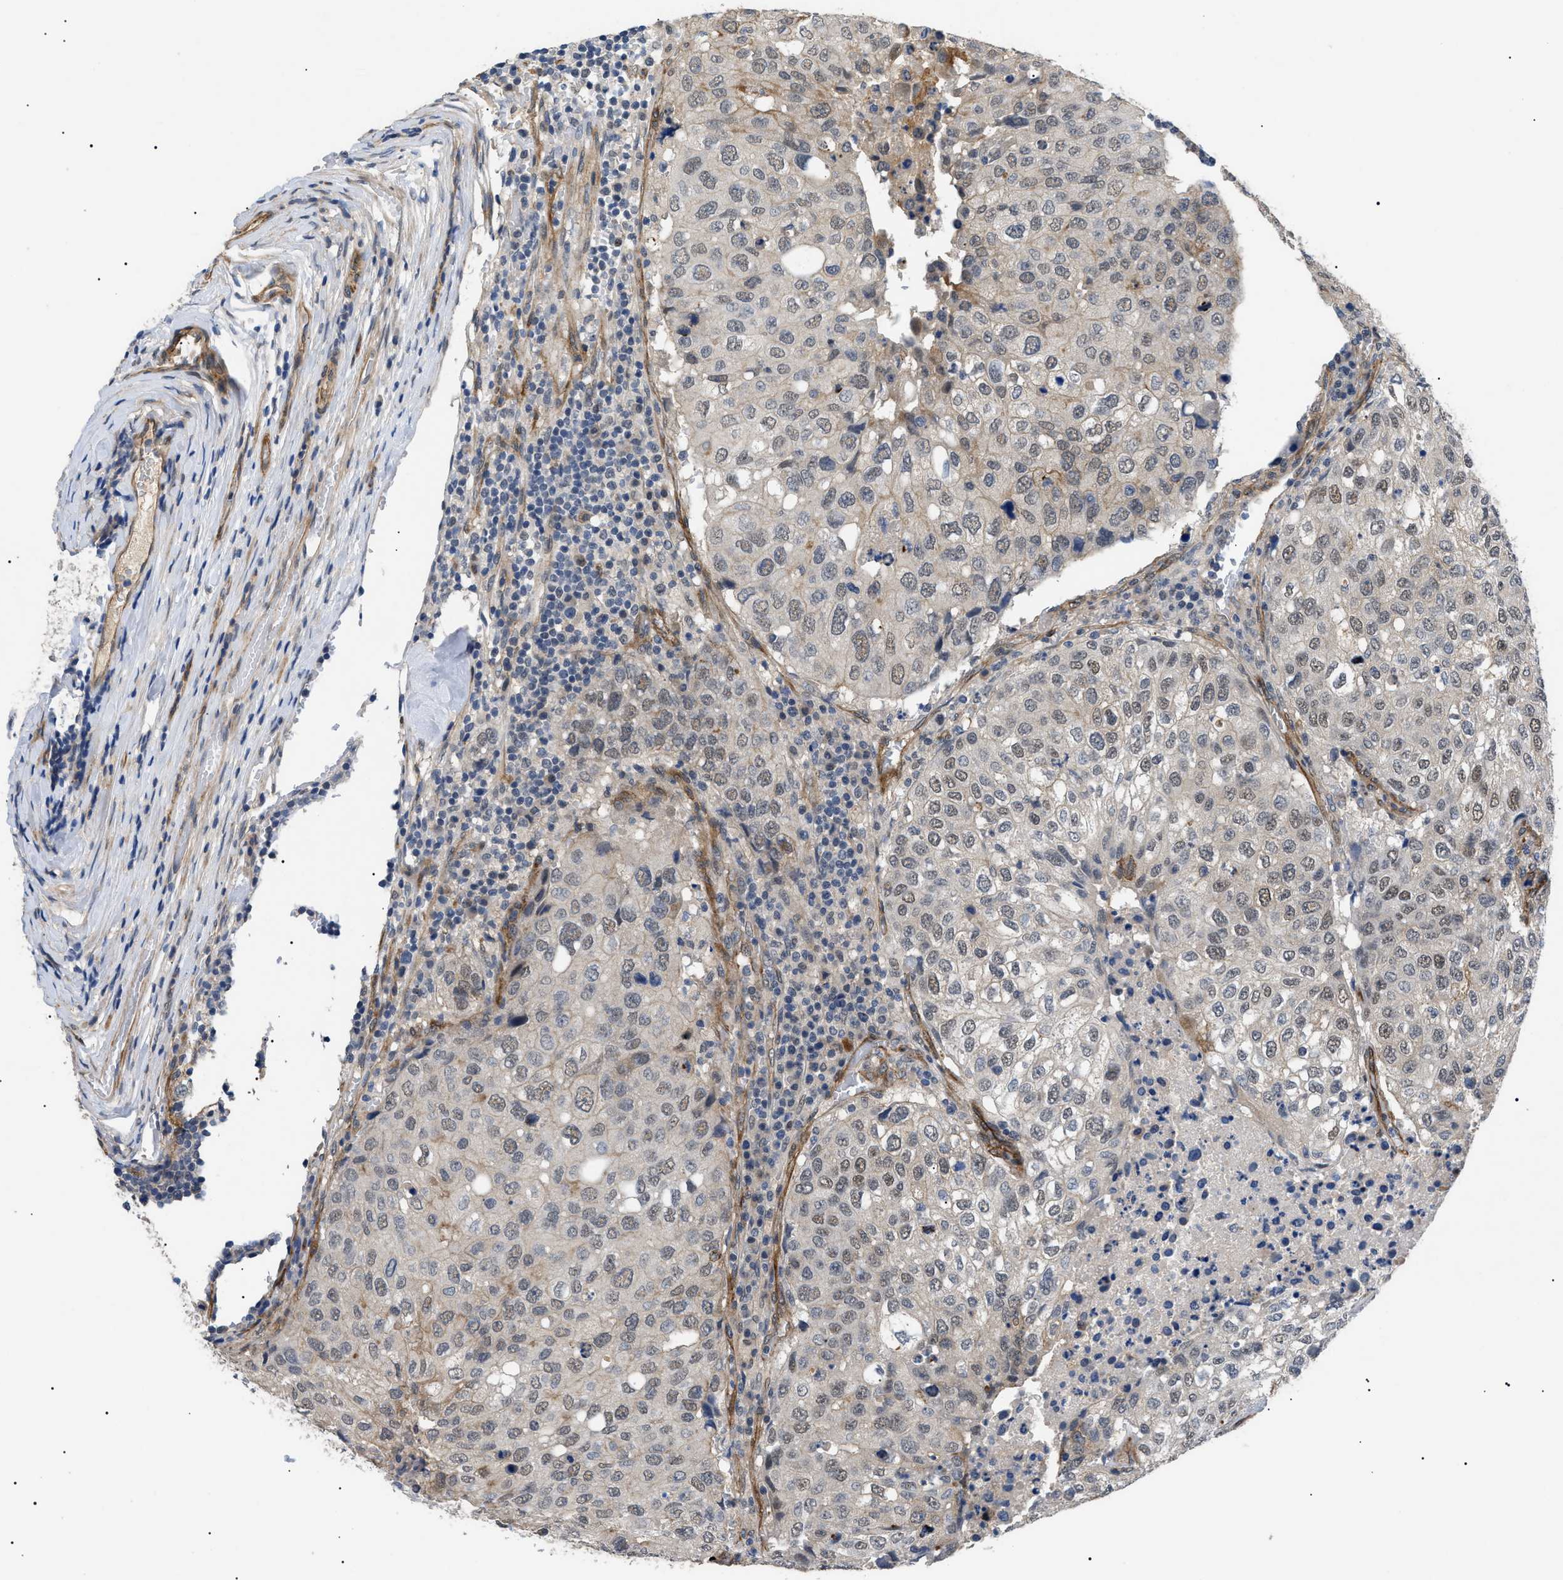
{"staining": {"intensity": "weak", "quantity": ">75%", "location": "nuclear"}, "tissue": "urothelial cancer", "cell_type": "Tumor cells", "image_type": "cancer", "snomed": [{"axis": "morphology", "description": "Urothelial carcinoma, High grade"}, {"axis": "topography", "description": "Lymph node"}, {"axis": "topography", "description": "Urinary bladder"}], "caption": "Protein expression analysis of urothelial cancer demonstrates weak nuclear staining in about >75% of tumor cells.", "gene": "CRCP", "patient": {"sex": "male", "age": 51}}